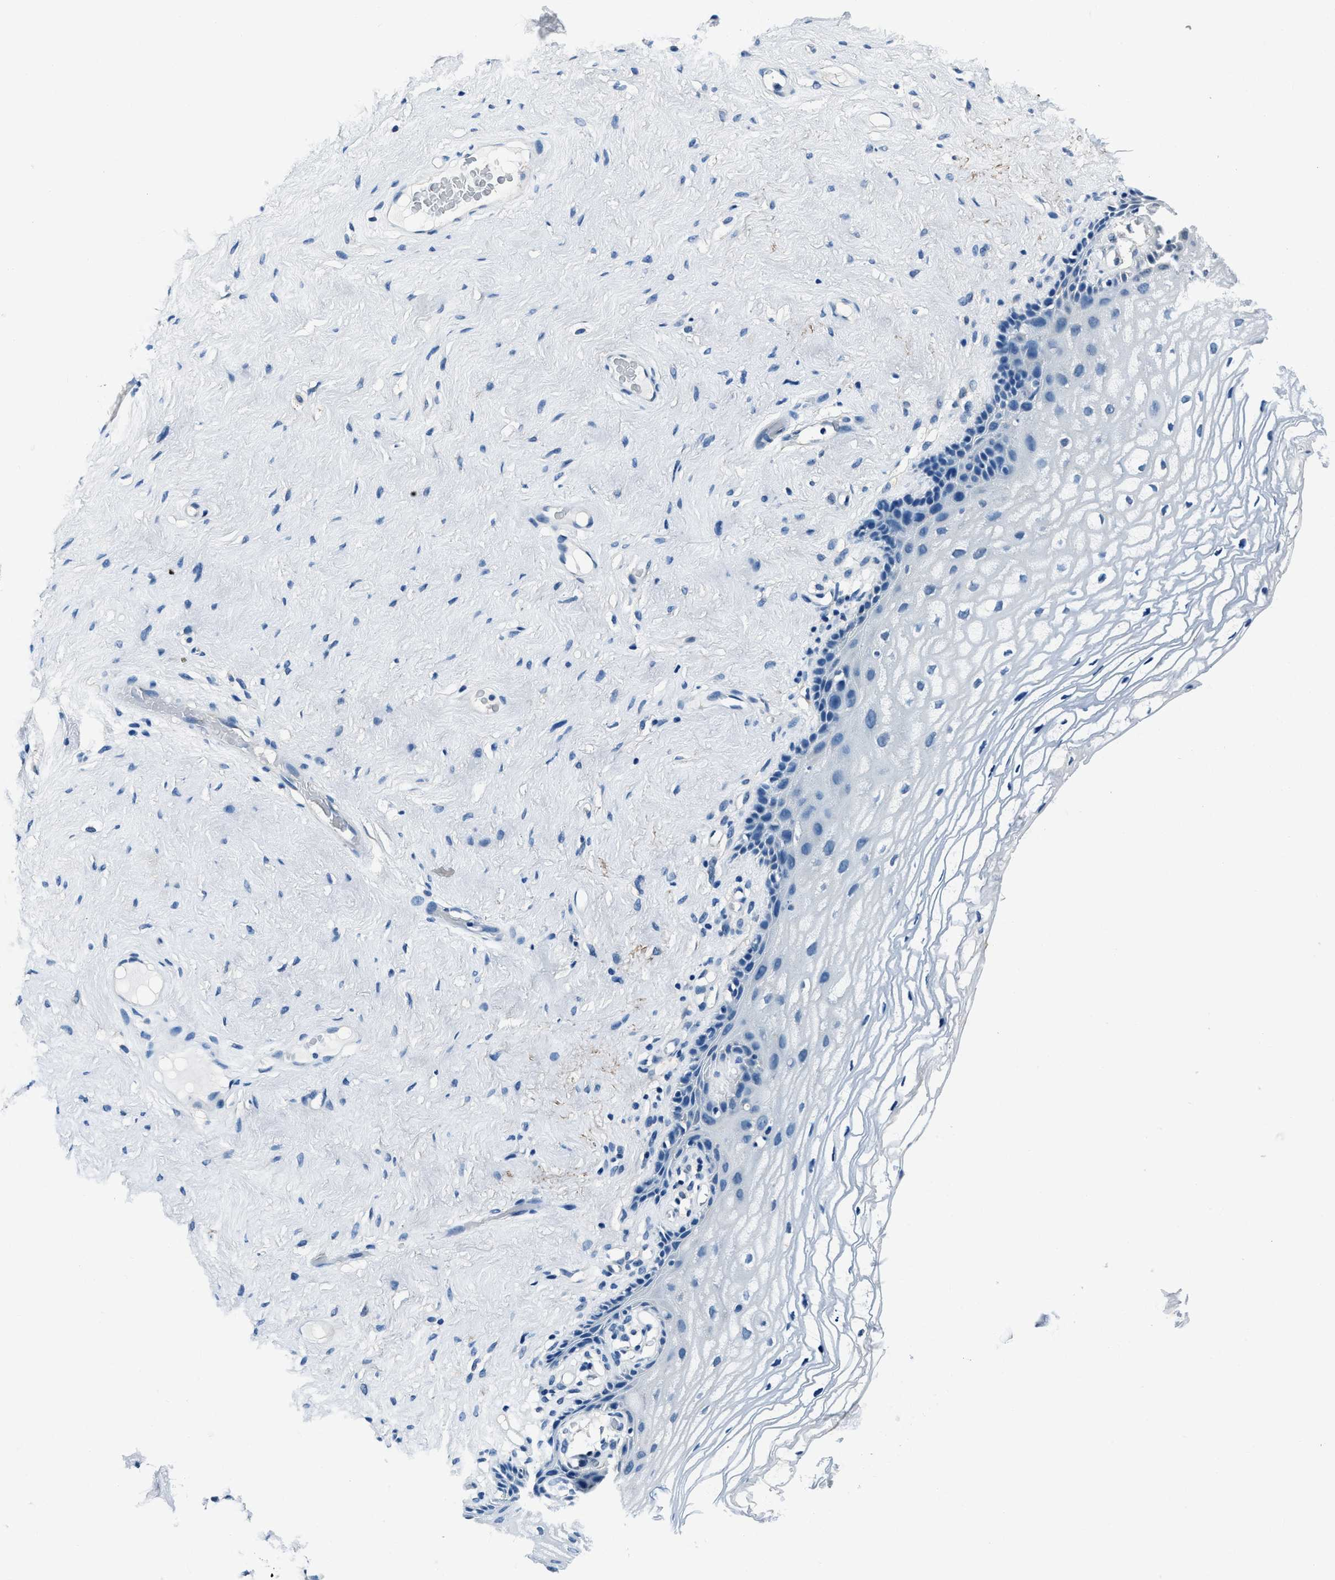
{"staining": {"intensity": "negative", "quantity": "none", "location": "none"}, "tissue": "vagina", "cell_type": "Squamous epithelial cells", "image_type": "normal", "snomed": [{"axis": "morphology", "description": "Normal tissue, NOS"}, {"axis": "morphology", "description": "Adenocarcinoma, NOS"}, {"axis": "topography", "description": "Rectum"}, {"axis": "topography", "description": "Vagina"}], "caption": "This is a histopathology image of immunohistochemistry staining of unremarkable vagina, which shows no staining in squamous epithelial cells.", "gene": "PTPDC1", "patient": {"sex": "female", "age": 71}}